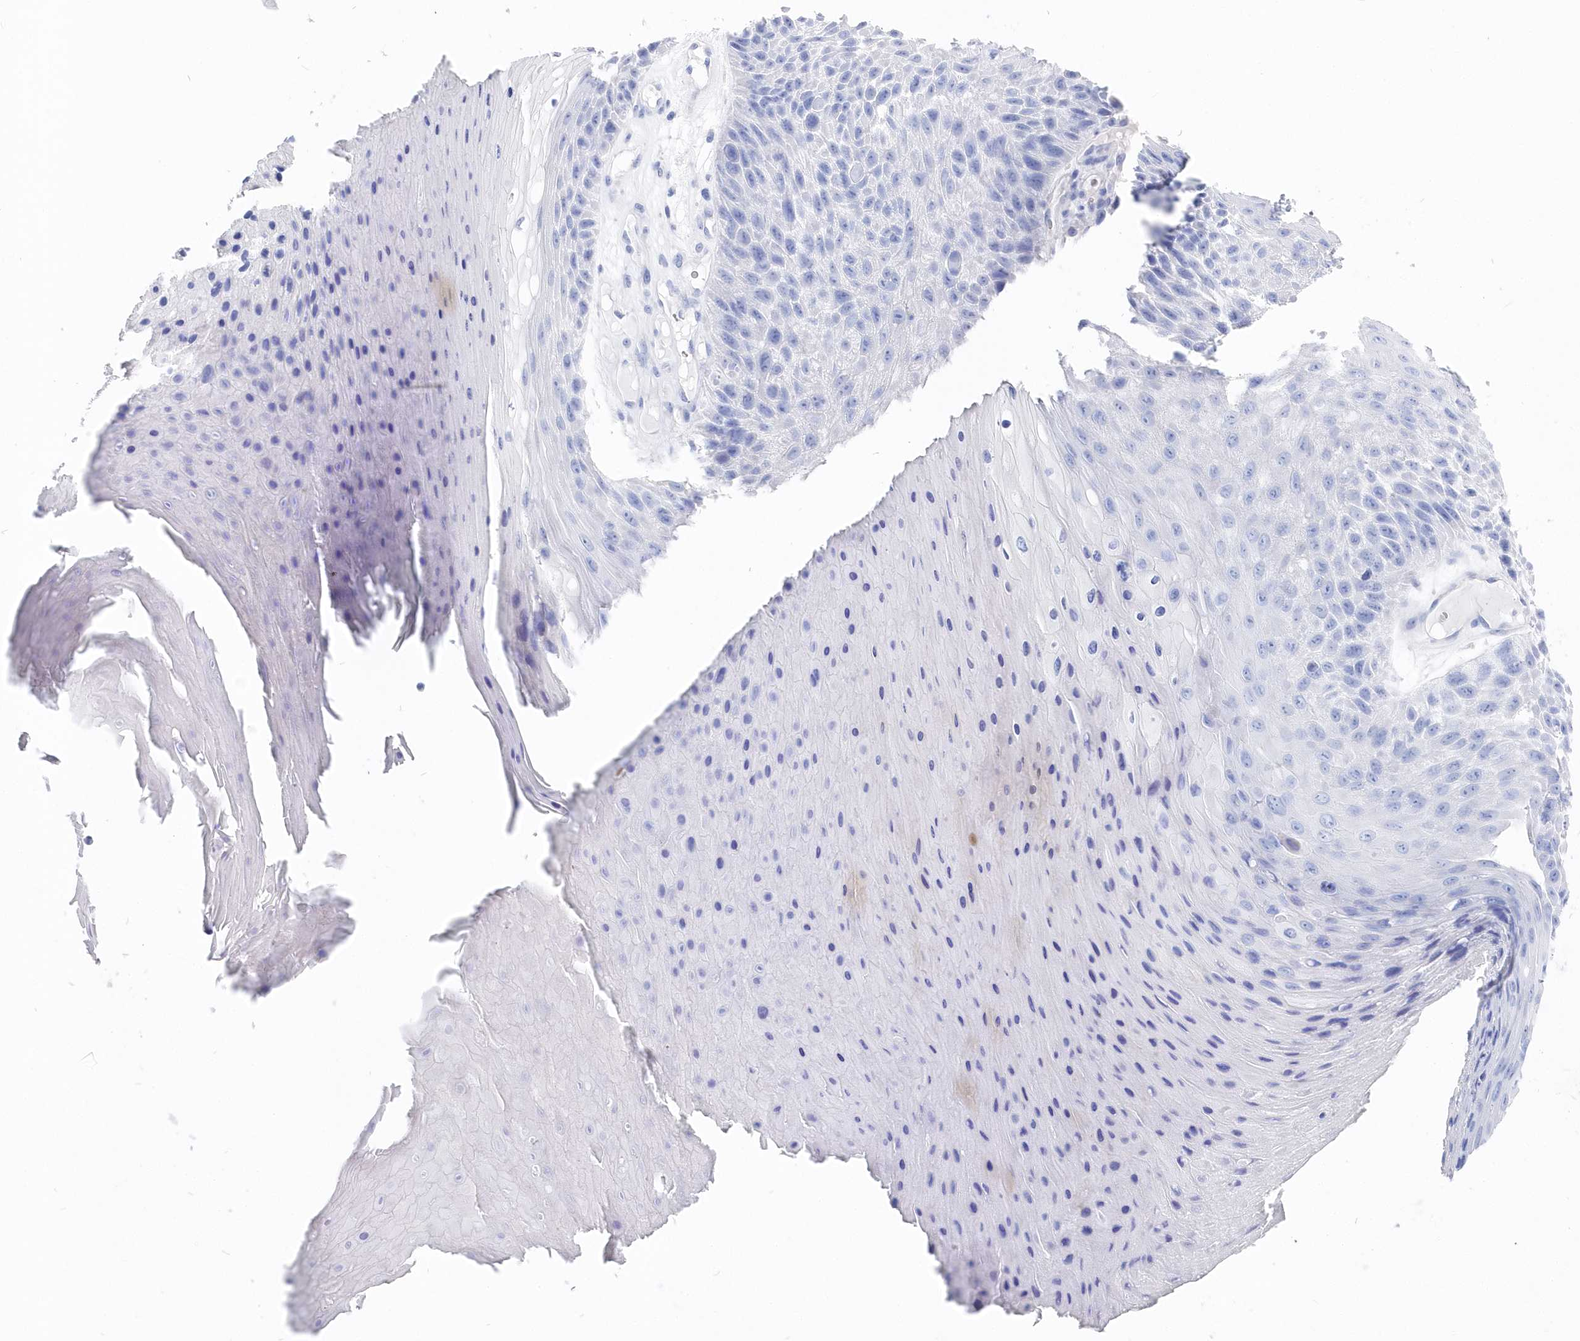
{"staining": {"intensity": "negative", "quantity": "none", "location": "none"}, "tissue": "skin cancer", "cell_type": "Tumor cells", "image_type": "cancer", "snomed": [{"axis": "morphology", "description": "Squamous cell carcinoma, NOS"}, {"axis": "topography", "description": "Skin"}], "caption": "Skin cancer (squamous cell carcinoma) stained for a protein using IHC reveals no staining tumor cells.", "gene": "CSNK1G2", "patient": {"sex": "female", "age": 88}}